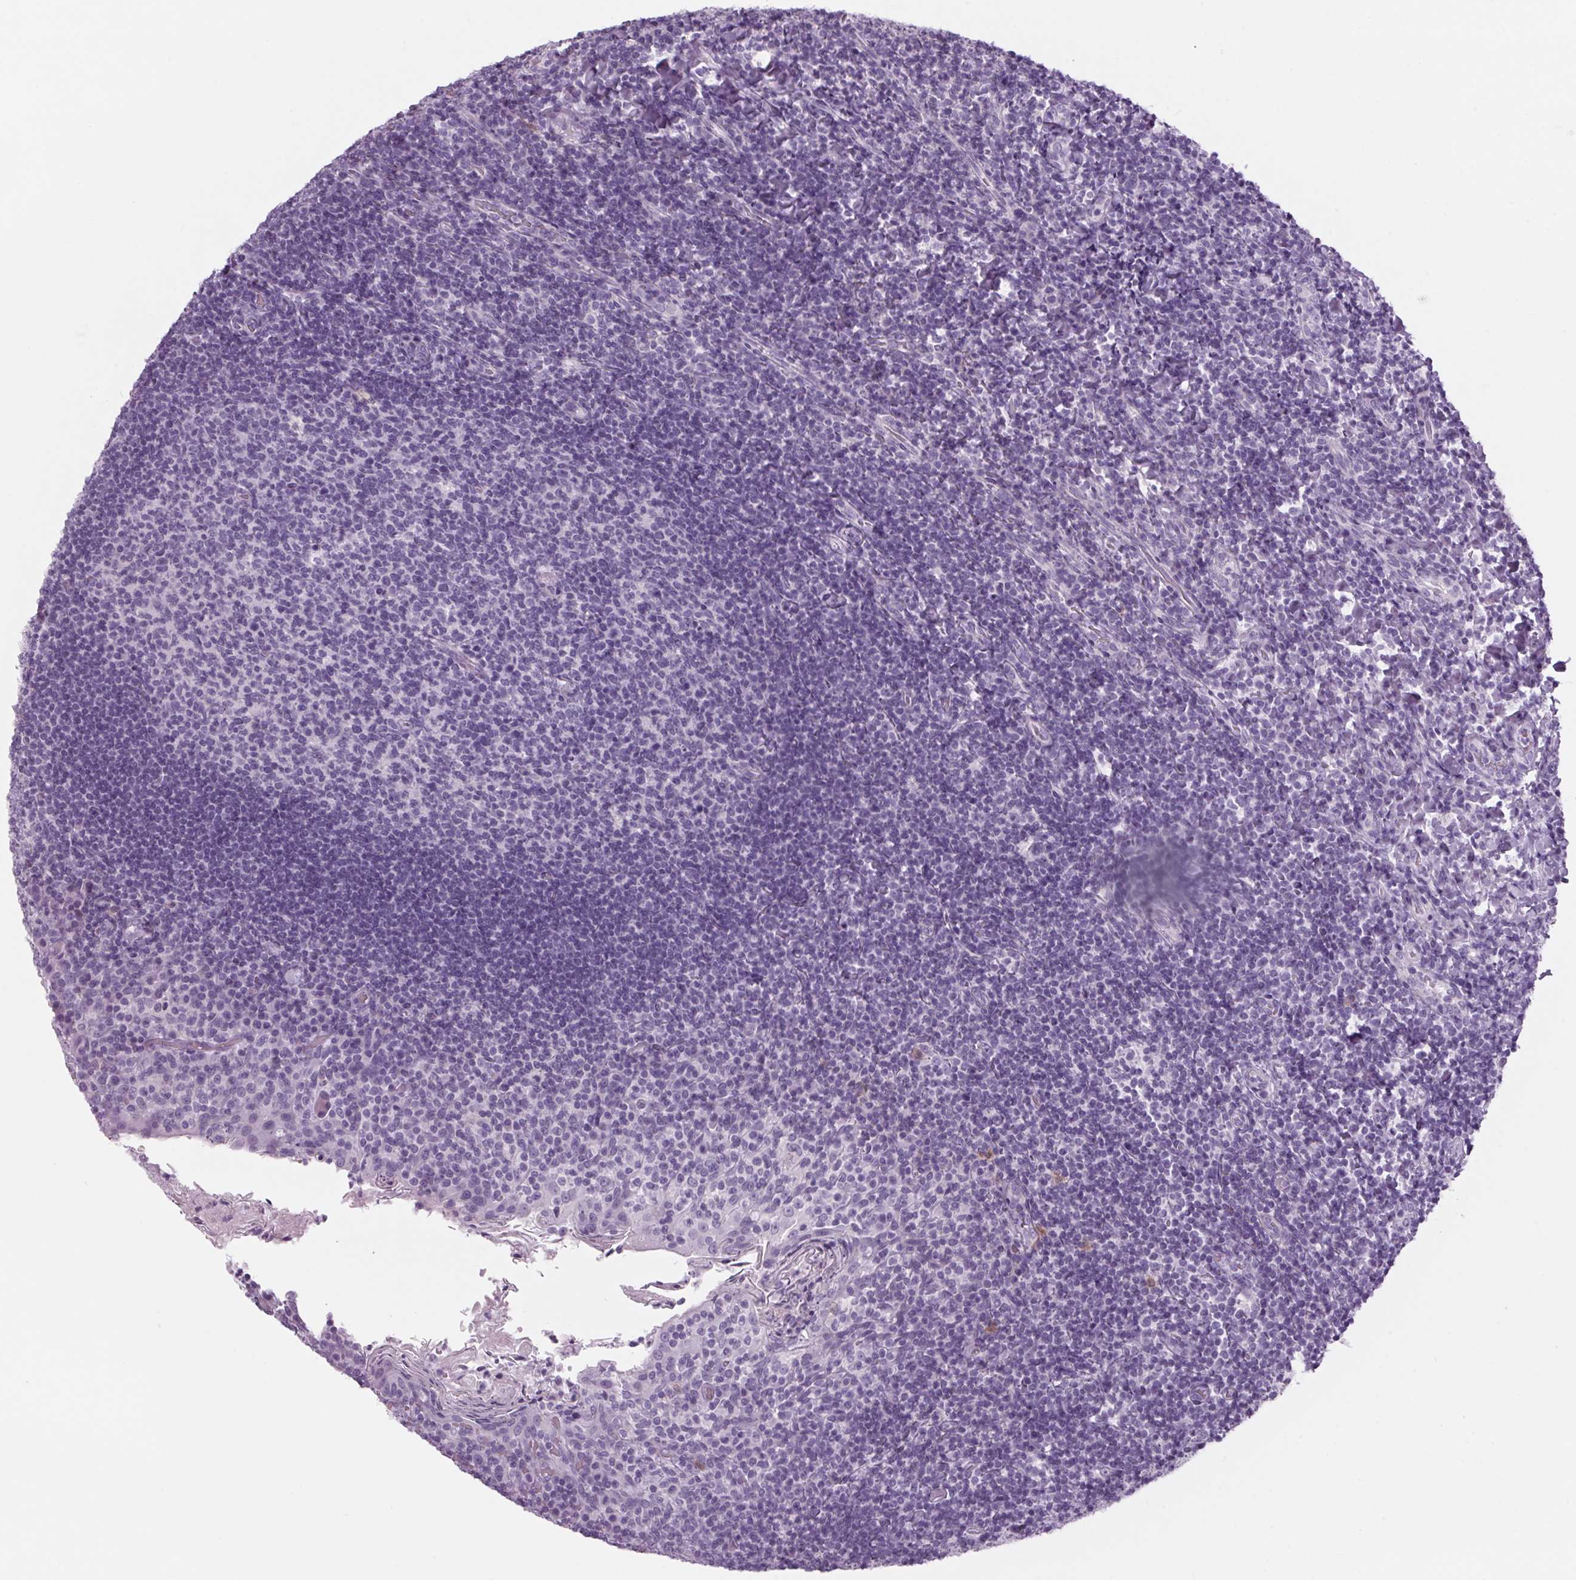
{"staining": {"intensity": "negative", "quantity": "none", "location": "none"}, "tissue": "tonsil", "cell_type": "Germinal center cells", "image_type": "normal", "snomed": [{"axis": "morphology", "description": "Normal tissue, NOS"}, {"axis": "topography", "description": "Tonsil"}], "caption": "Immunohistochemistry micrograph of benign tonsil stained for a protein (brown), which displays no positivity in germinal center cells.", "gene": "PPP1R1A", "patient": {"sex": "female", "age": 10}}